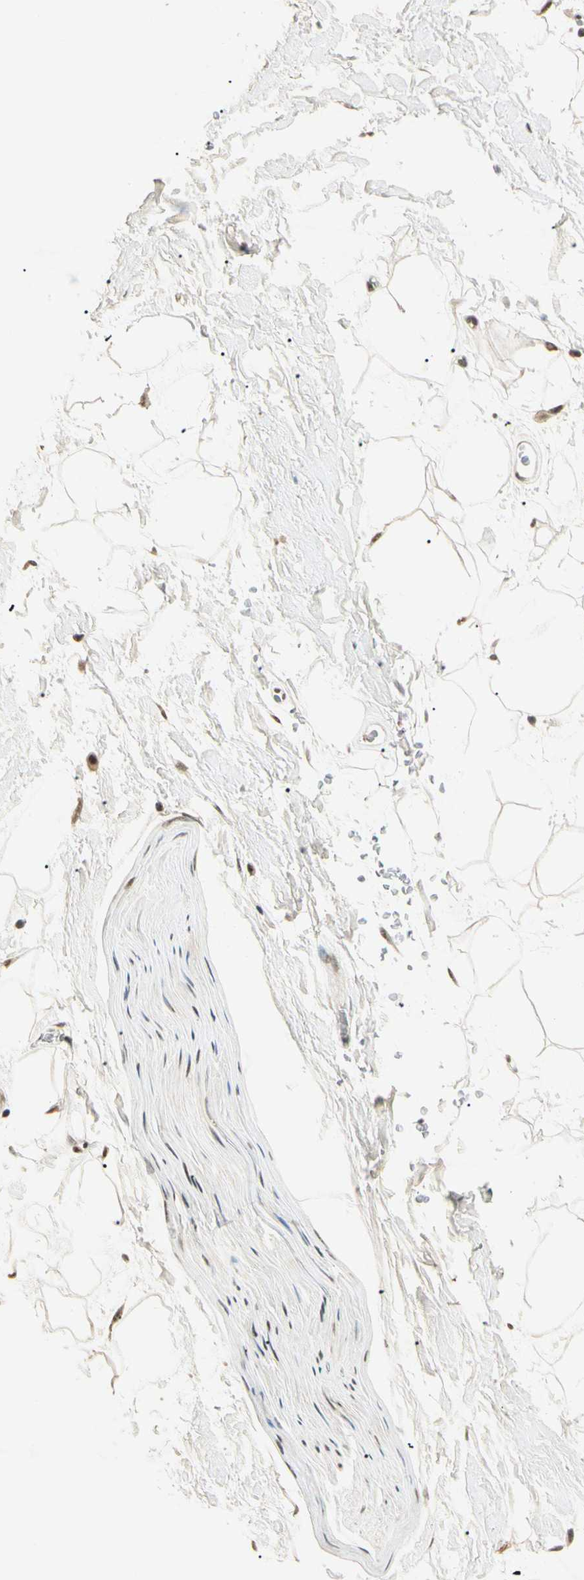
{"staining": {"intensity": "moderate", "quantity": ">75%", "location": "cytoplasmic/membranous,nuclear"}, "tissue": "adipose tissue", "cell_type": "Adipocytes", "image_type": "normal", "snomed": [{"axis": "morphology", "description": "Normal tissue, NOS"}, {"axis": "topography", "description": "Soft tissue"}], "caption": "Protein staining of unremarkable adipose tissue shows moderate cytoplasmic/membranous,nuclear positivity in approximately >75% of adipocytes. Nuclei are stained in blue.", "gene": "ZBTB4", "patient": {"sex": "male", "age": 72}}